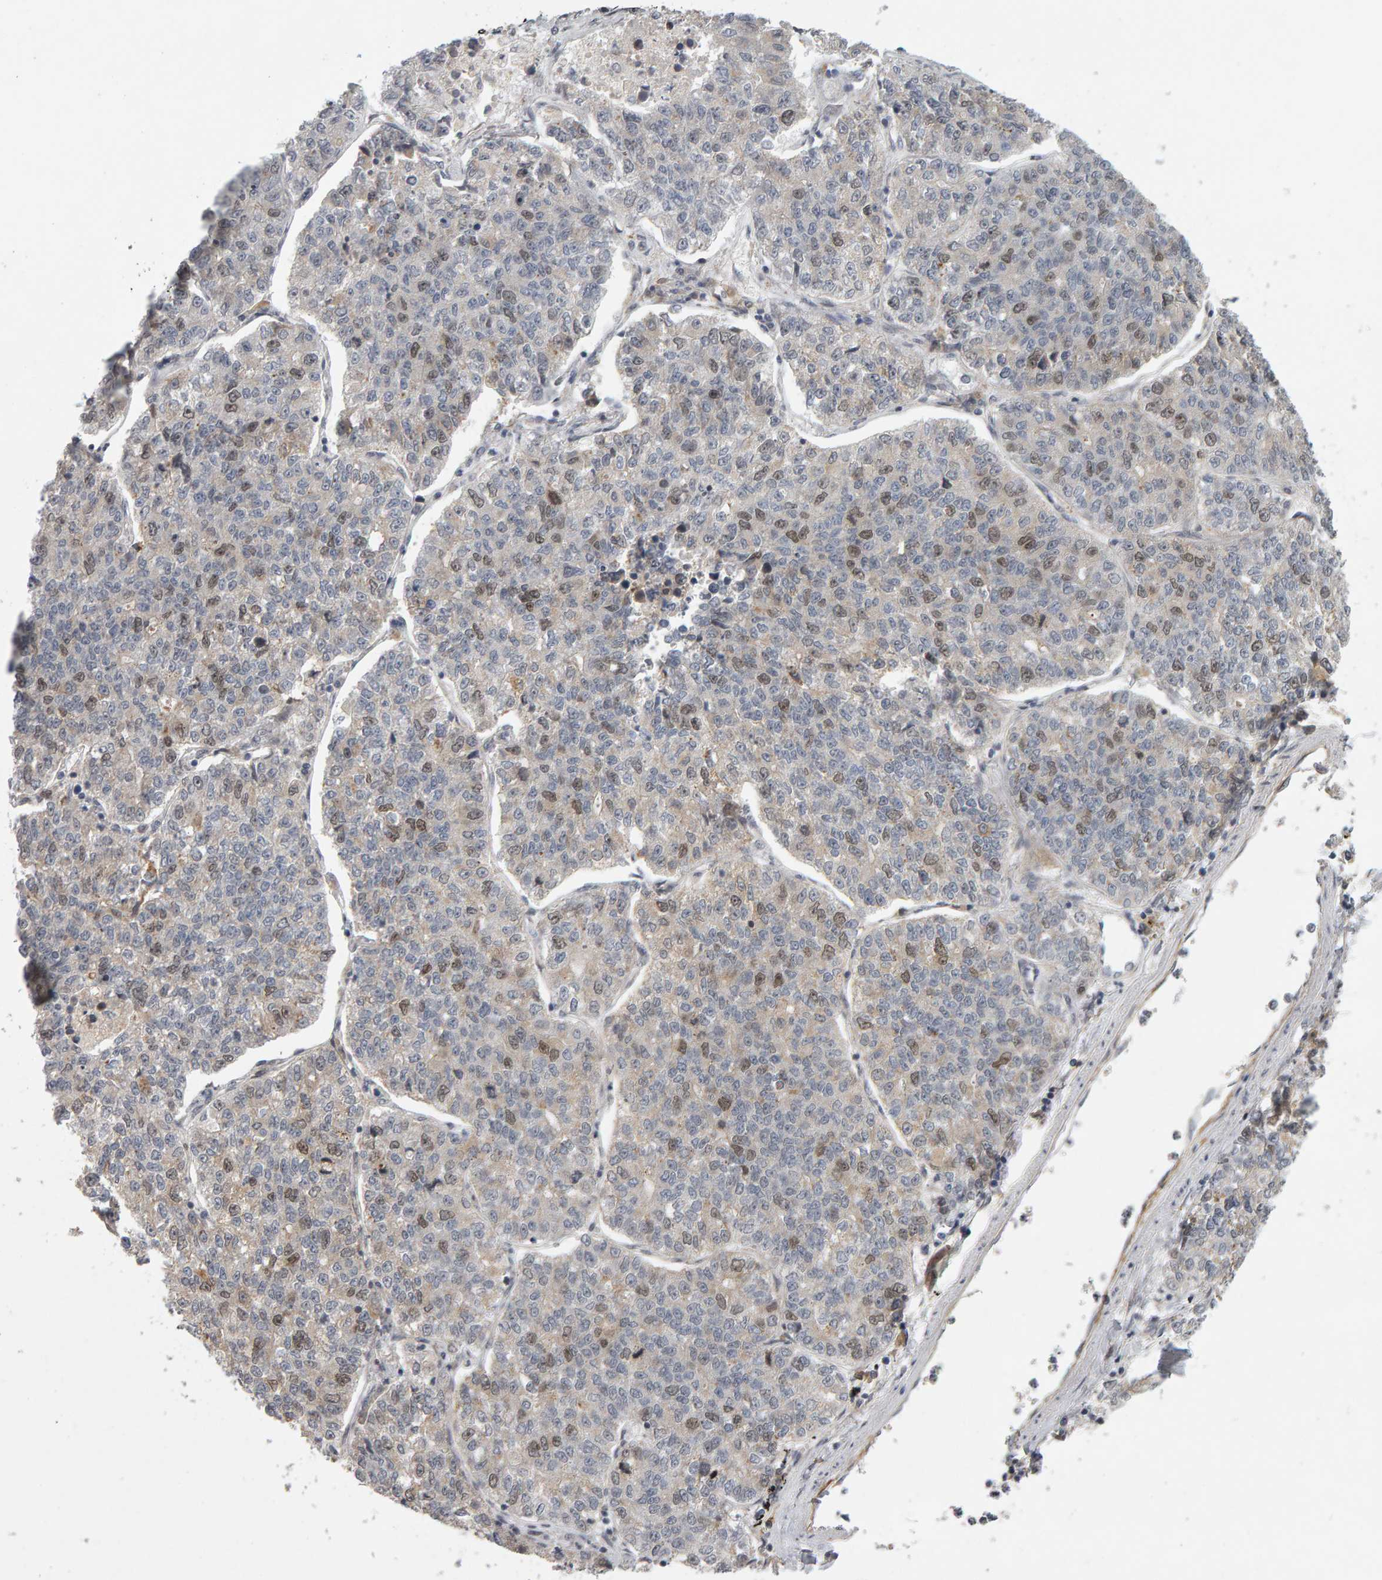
{"staining": {"intensity": "weak", "quantity": "25%-75%", "location": "nuclear"}, "tissue": "lung cancer", "cell_type": "Tumor cells", "image_type": "cancer", "snomed": [{"axis": "morphology", "description": "Adenocarcinoma, NOS"}, {"axis": "topography", "description": "Lung"}], "caption": "Immunohistochemical staining of lung cancer shows low levels of weak nuclear staining in approximately 25%-75% of tumor cells. (brown staining indicates protein expression, while blue staining denotes nuclei).", "gene": "CDCA5", "patient": {"sex": "male", "age": 49}}